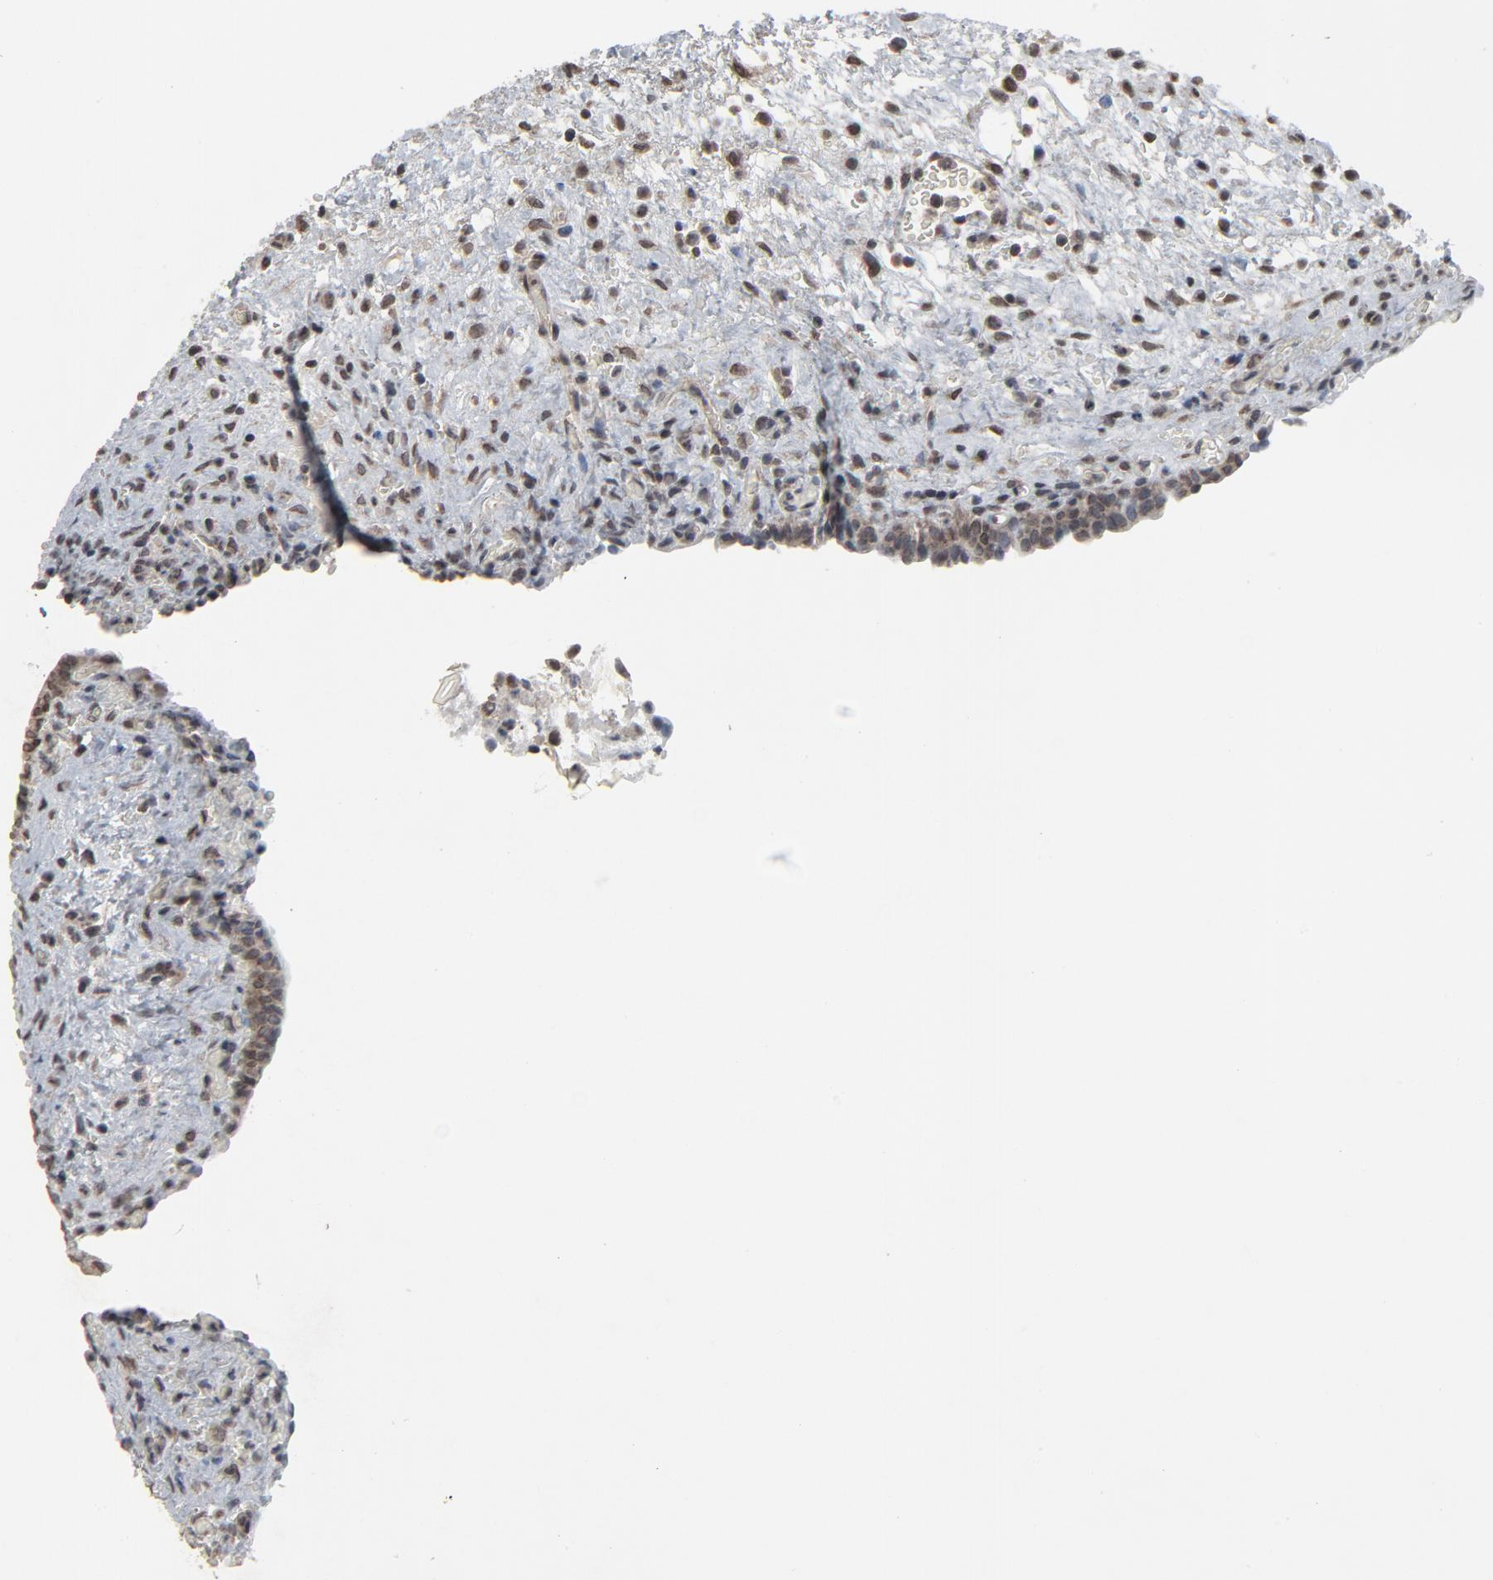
{"staining": {"intensity": "weak", "quantity": ">75%", "location": "cytoplasmic/membranous,nuclear"}, "tissue": "urinary bladder", "cell_type": "Urothelial cells", "image_type": "normal", "snomed": [{"axis": "morphology", "description": "Normal tissue, NOS"}, {"axis": "morphology", "description": "Dysplasia, NOS"}, {"axis": "topography", "description": "Urinary bladder"}], "caption": "This photomicrograph exhibits immunohistochemistry staining of benign urinary bladder, with low weak cytoplasmic/membranous,nuclear staining in approximately >75% of urothelial cells.", "gene": "POM121", "patient": {"sex": "male", "age": 35}}